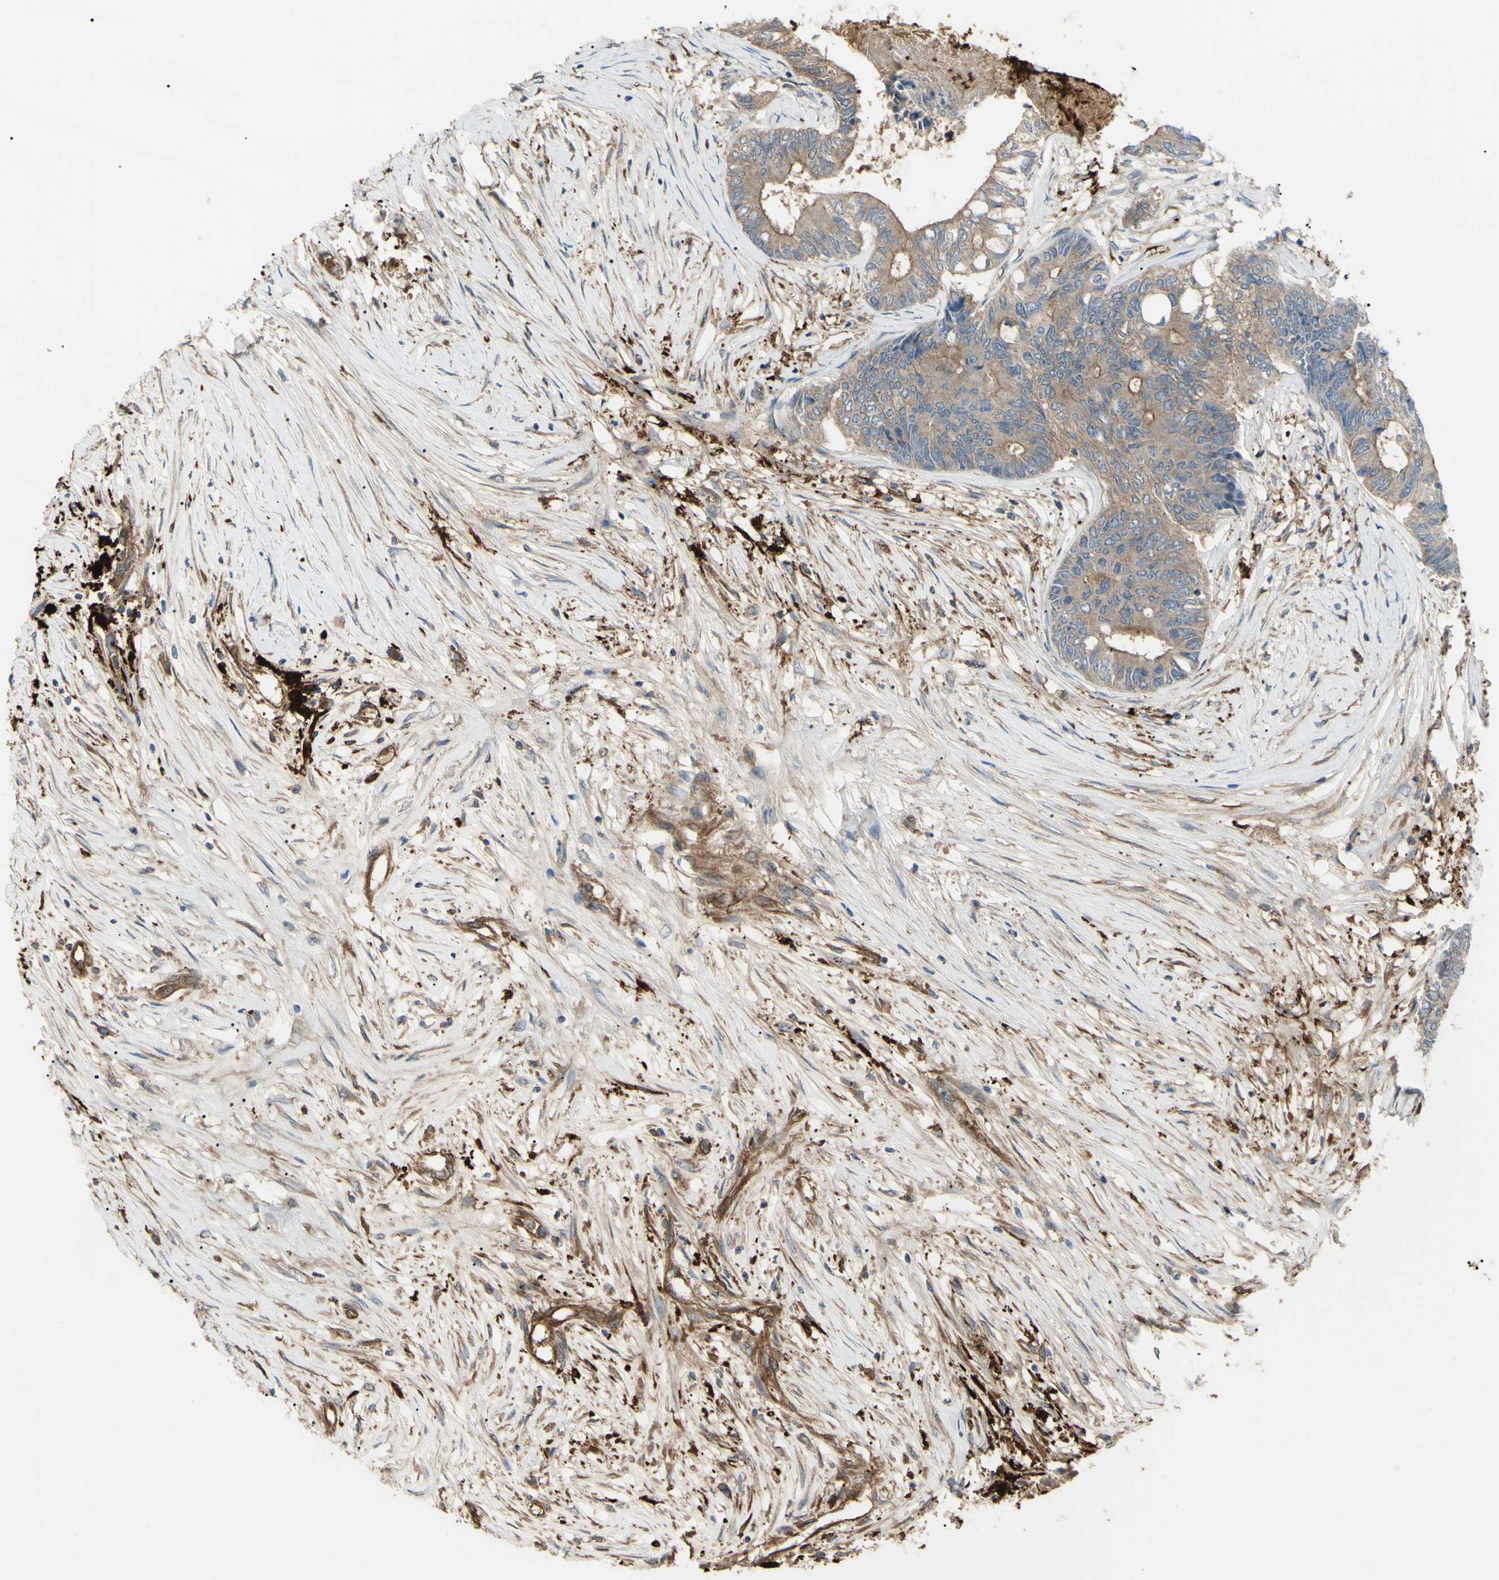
{"staining": {"intensity": "moderate", "quantity": ">75%", "location": "cytoplasmic/membranous"}, "tissue": "colorectal cancer", "cell_type": "Tumor cells", "image_type": "cancer", "snomed": [{"axis": "morphology", "description": "Adenocarcinoma, NOS"}, {"axis": "topography", "description": "Rectum"}], "caption": "Tumor cells exhibit moderate cytoplasmic/membranous expression in approximately >75% of cells in colorectal adenocarcinoma. (brown staining indicates protein expression, while blue staining denotes nuclei).", "gene": "PTPN12", "patient": {"sex": "male", "age": 63}}